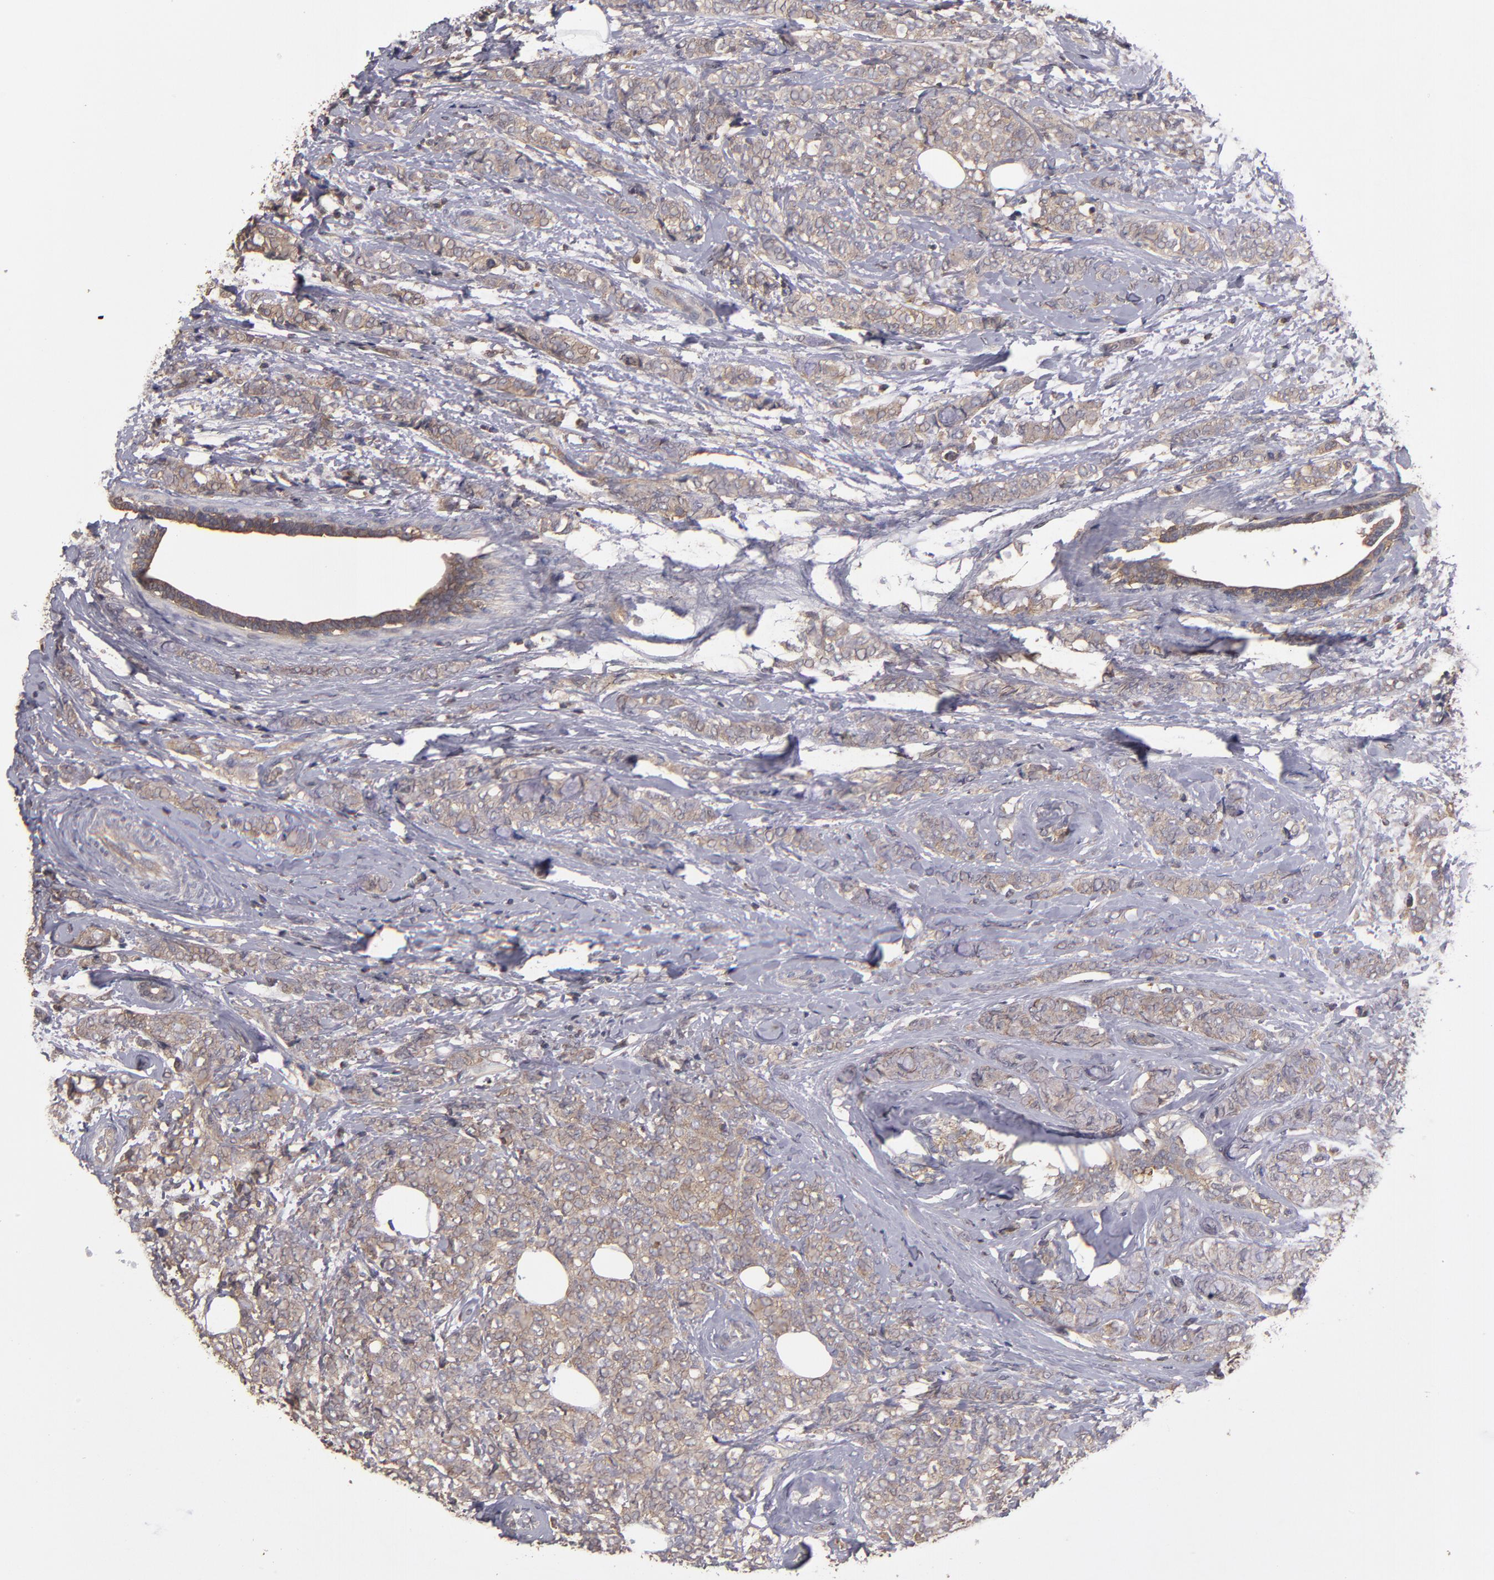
{"staining": {"intensity": "moderate", "quantity": ">75%", "location": "cytoplasmic/membranous"}, "tissue": "breast cancer", "cell_type": "Tumor cells", "image_type": "cancer", "snomed": [{"axis": "morphology", "description": "Lobular carcinoma"}, {"axis": "topography", "description": "Breast"}], "caption": "A micrograph of lobular carcinoma (breast) stained for a protein exhibits moderate cytoplasmic/membranous brown staining in tumor cells.", "gene": "NF2", "patient": {"sex": "female", "age": 60}}